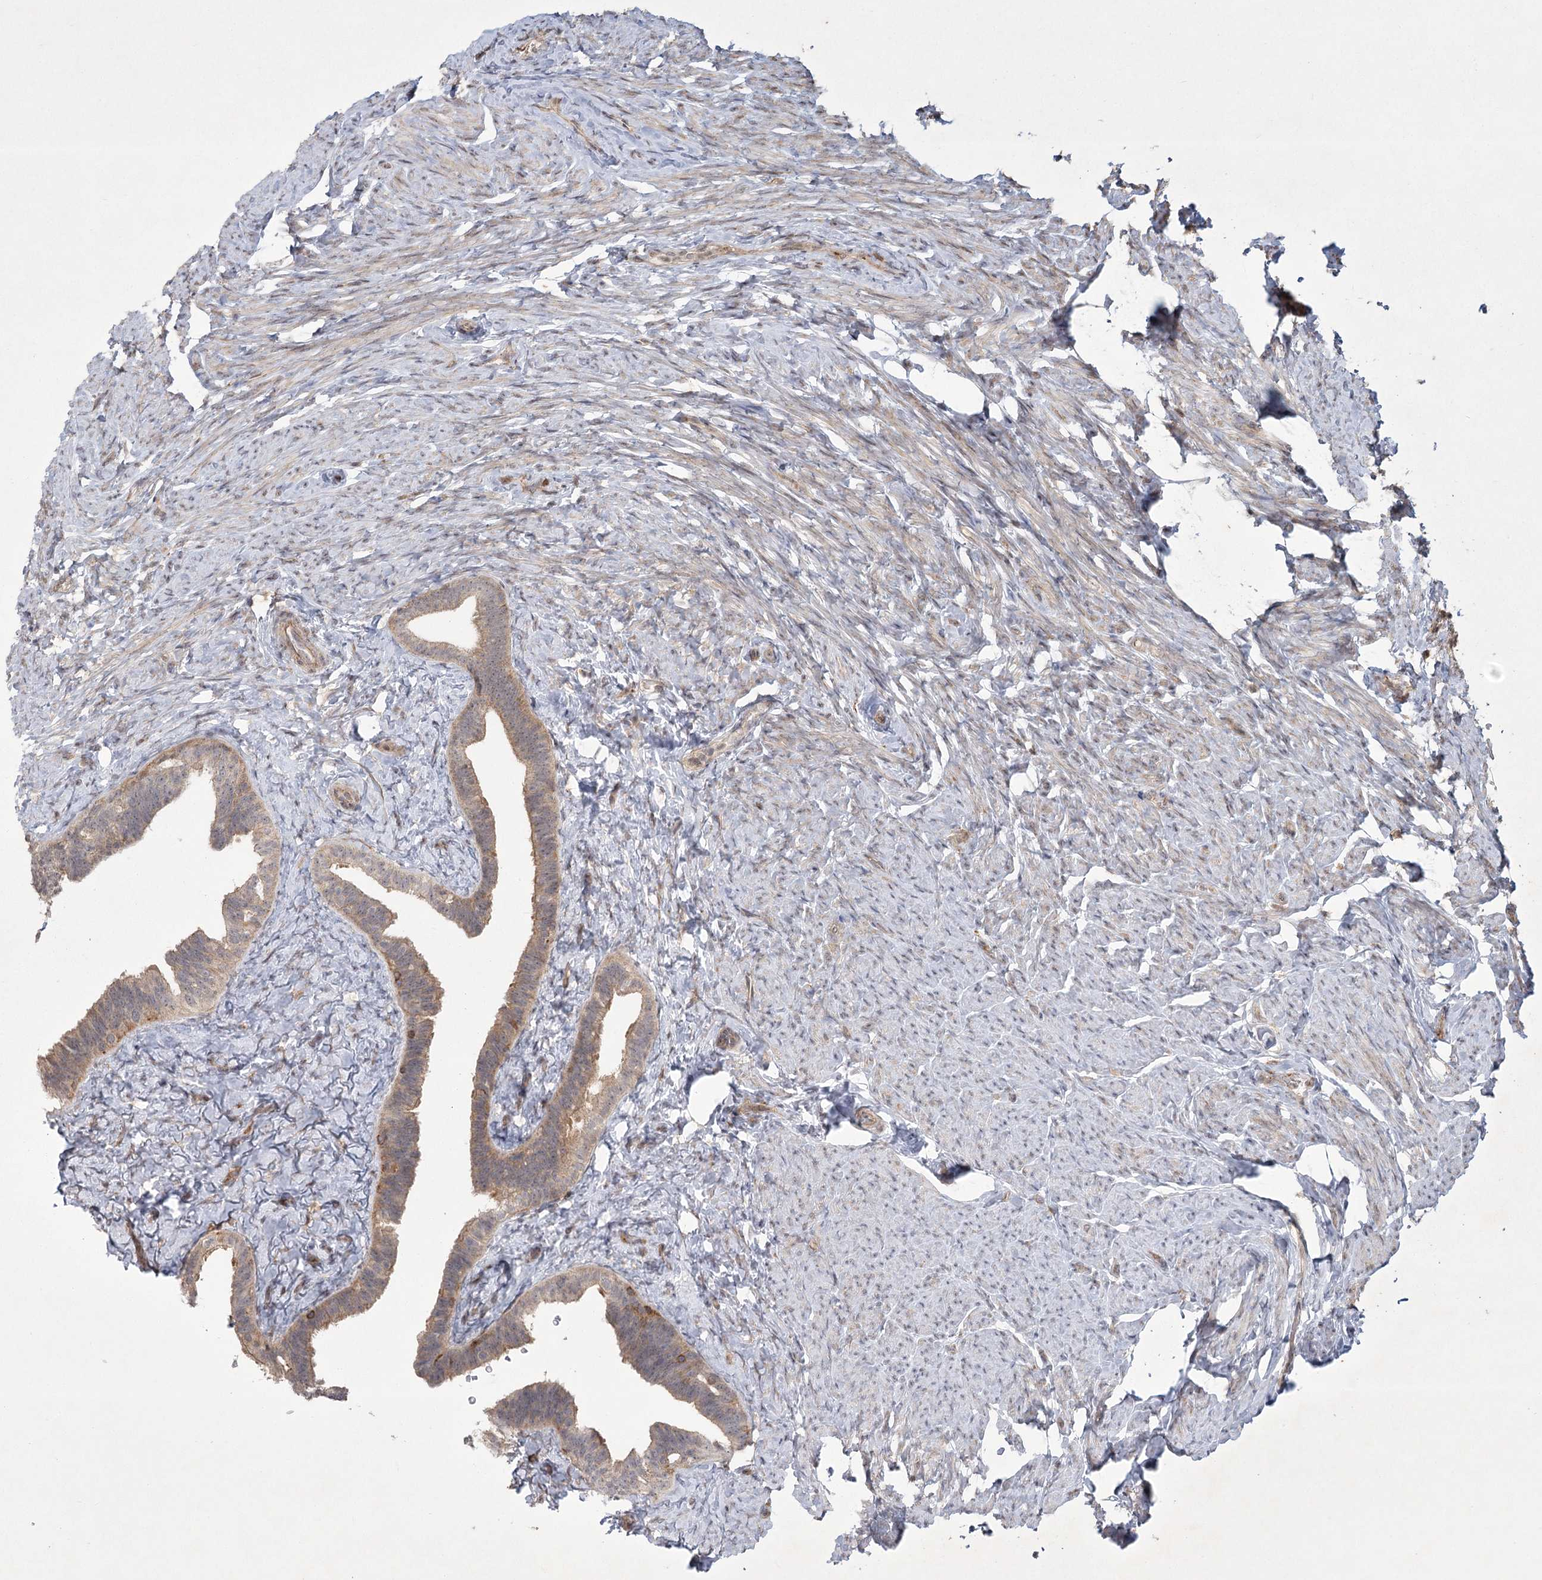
{"staining": {"intensity": "moderate", "quantity": "<25%", "location": "cytoplasmic/membranous"}, "tissue": "fallopian tube", "cell_type": "Glandular cells", "image_type": "normal", "snomed": [{"axis": "morphology", "description": "Normal tissue, NOS"}, {"axis": "topography", "description": "Fallopian tube"}], "caption": "Immunohistochemistry (IHC) of normal human fallopian tube displays low levels of moderate cytoplasmic/membranous expression in about <25% of glandular cells.", "gene": "MEPE", "patient": {"sex": "female", "age": 39}}